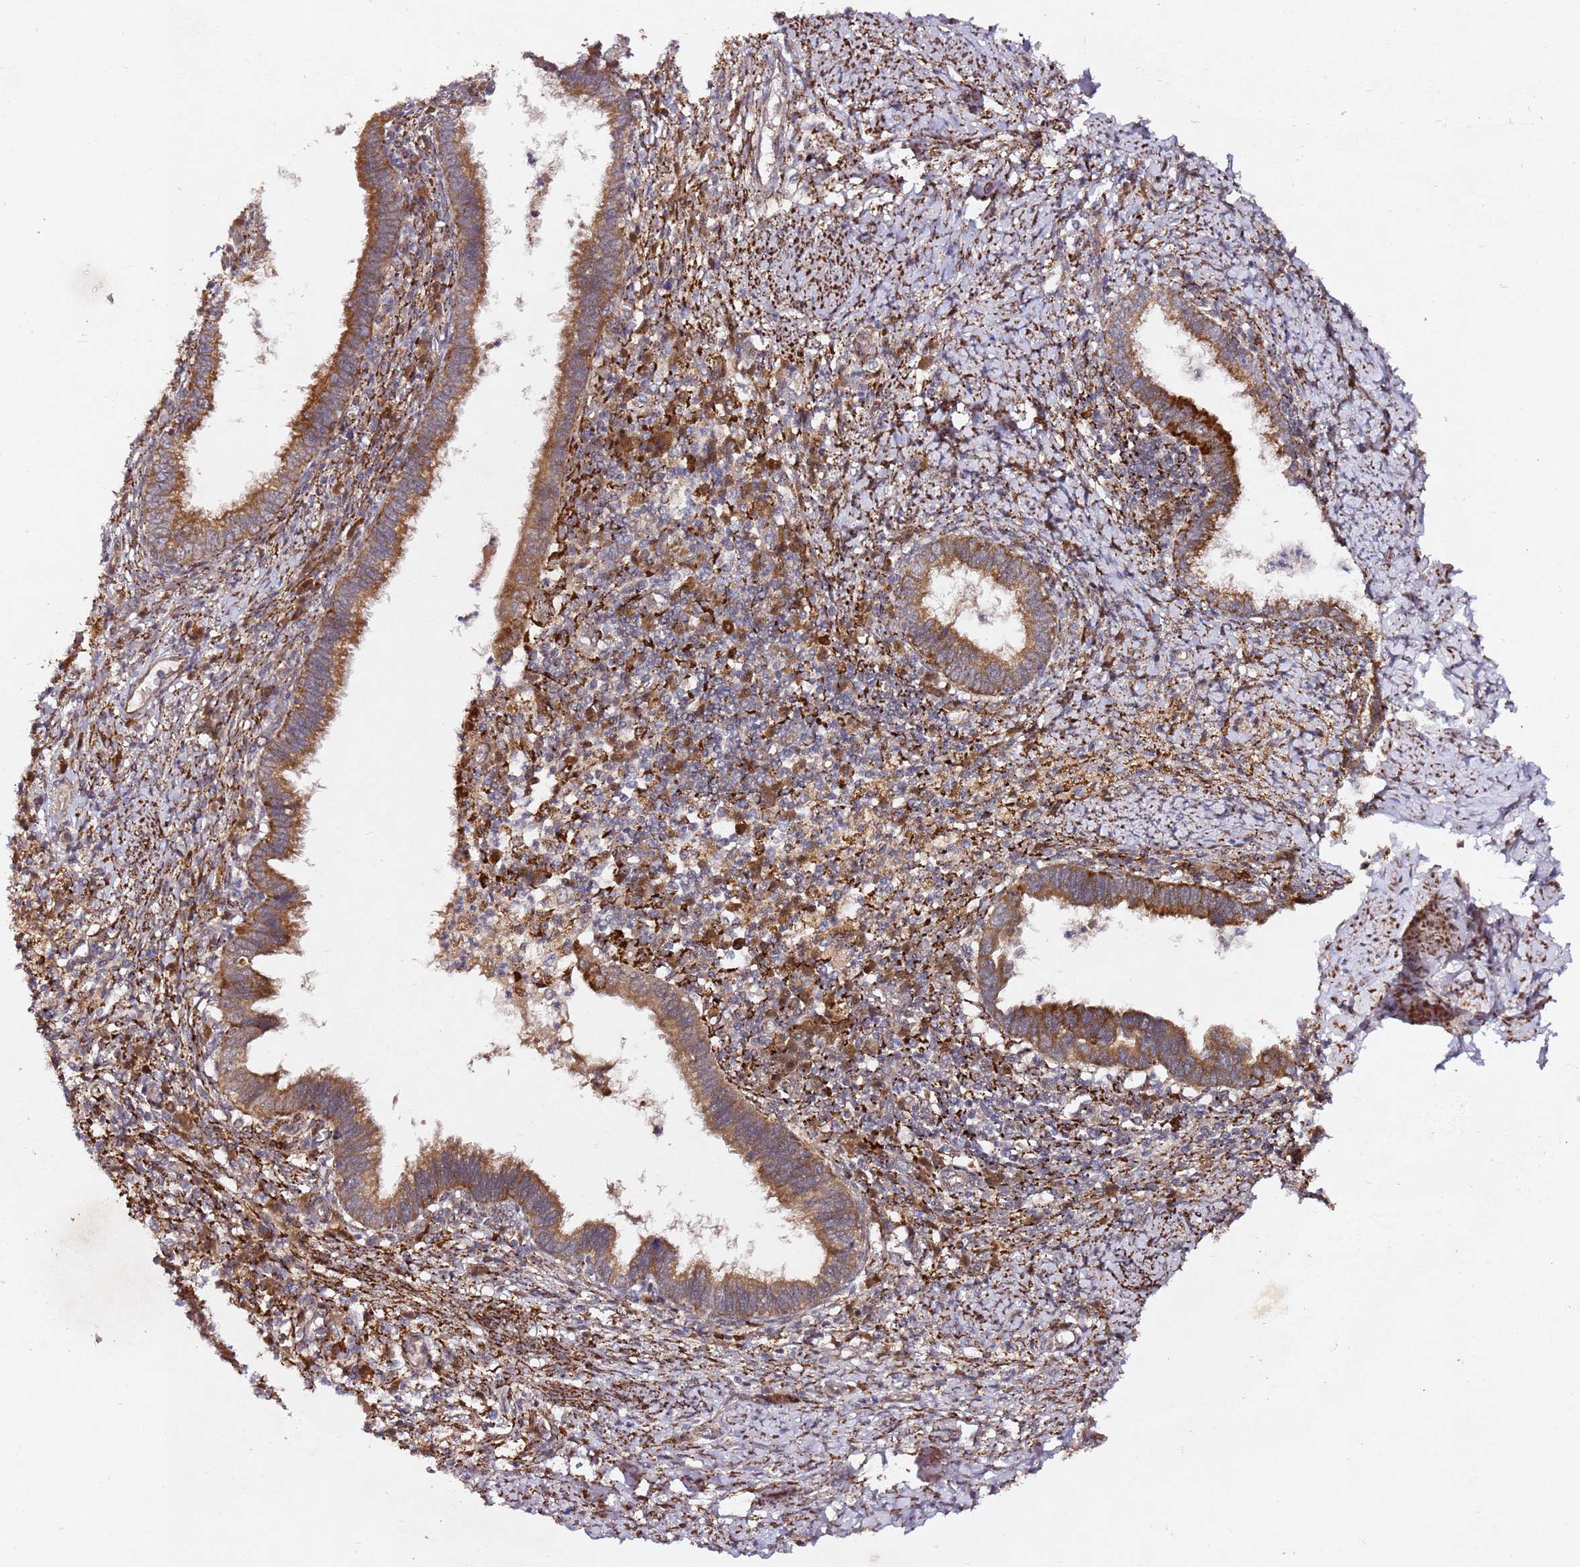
{"staining": {"intensity": "moderate", "quantity": ">75%", "location": "cytoplasmic/membranous"}, "tissue": "cervical cancer", "cell_type": "Tumor cells", "image_type": "cancer", "snomed": [{"axis": "morphology", "description": "Adenocarcinoma, NOS"}, {"axis": "topography", "description": "Cervix"}], "caption": "An immunohistochemistry histopathology image of tumor tissue is shown. Protein staining in brown shows moderate cytoplasmic/membranous positivity in adenocarcinoma (cervical) within tumor cells.", "gene": "ALG11", "patient": {"sex": "female", "age": 36}}